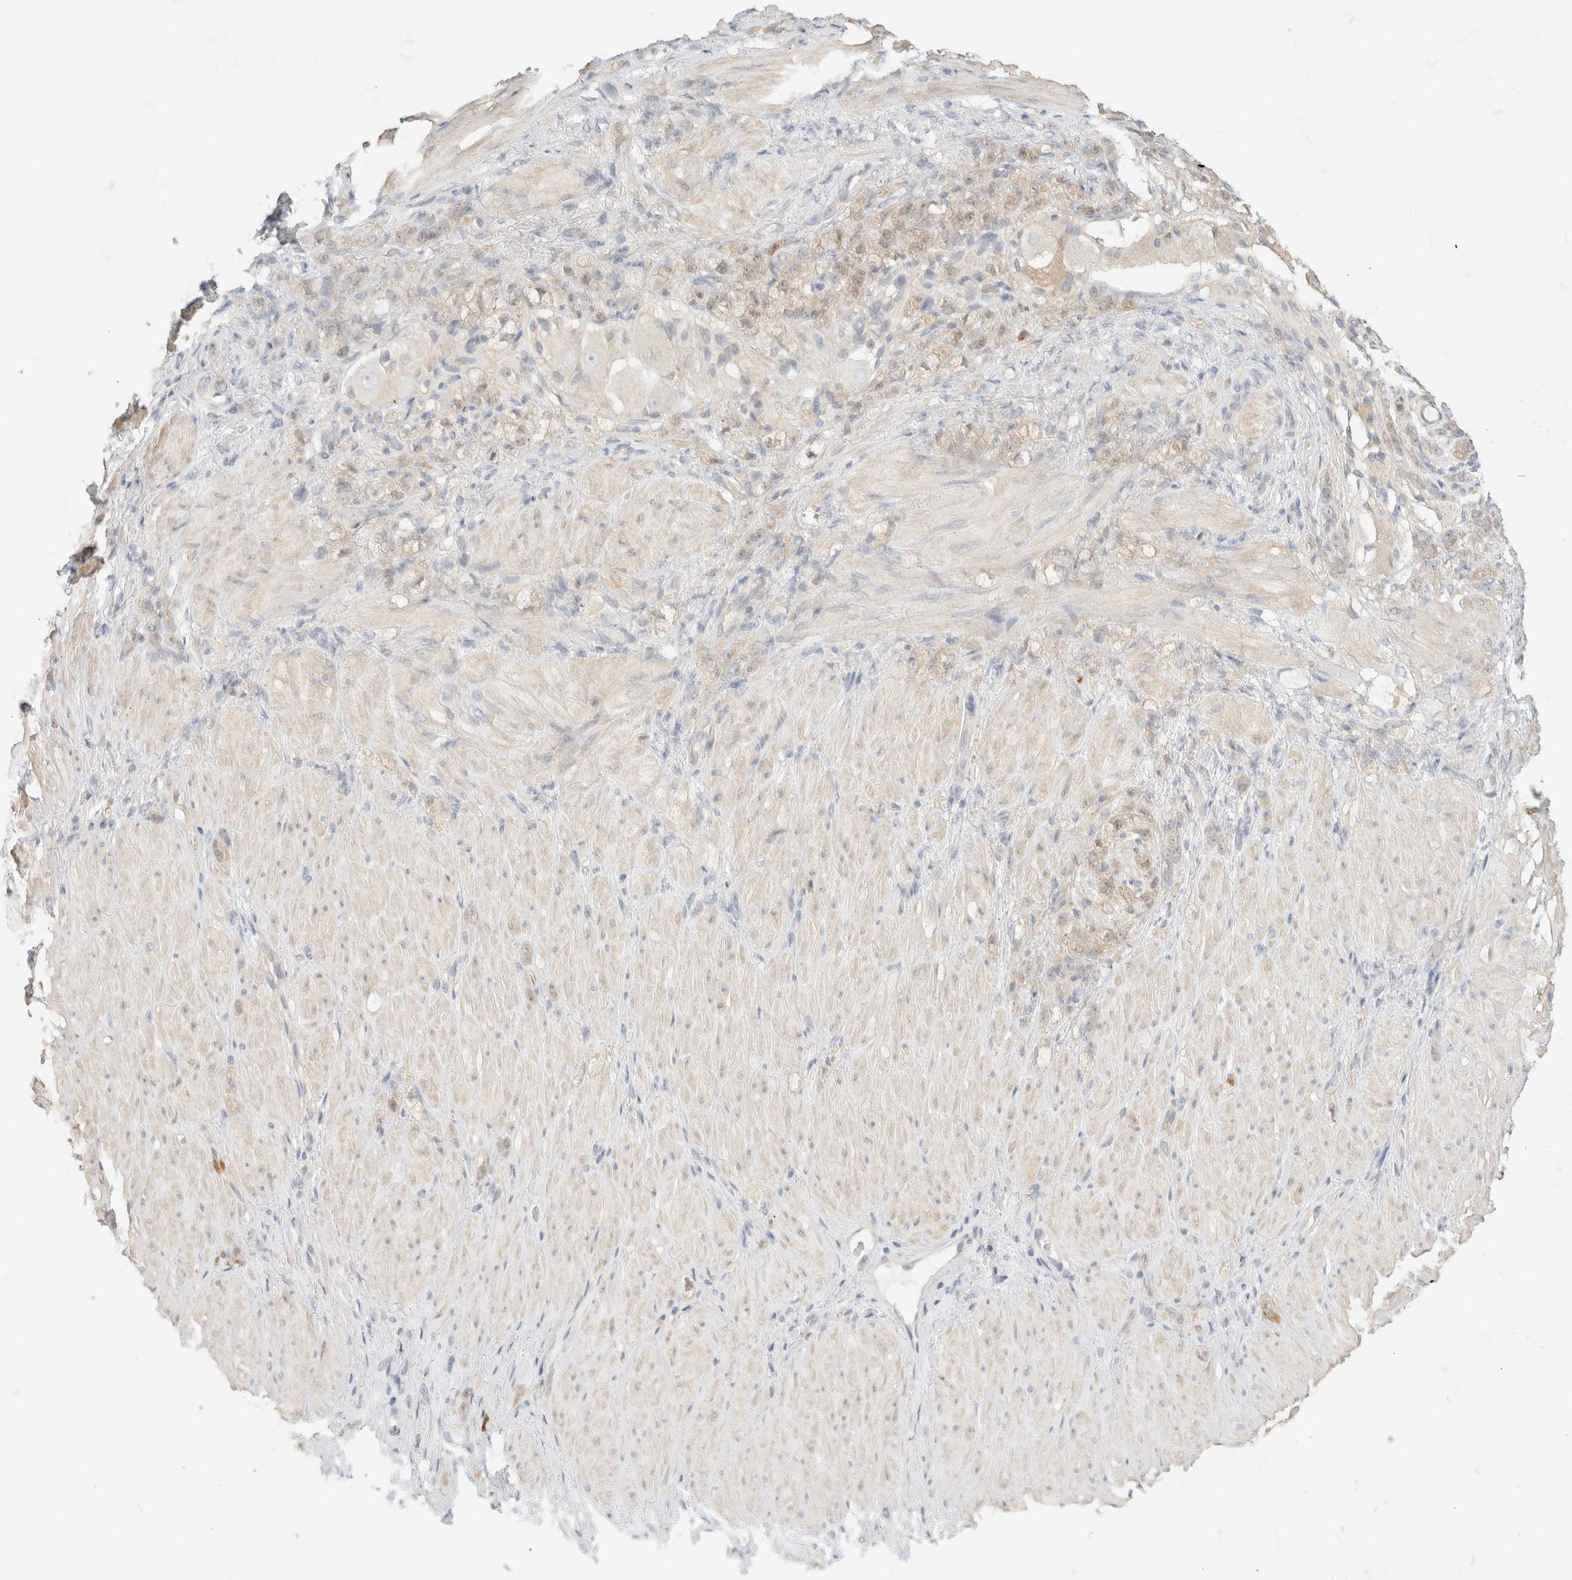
{"staining": {"intensity": "weak", "quantity": "25%-75%", "location": "cytoplasmic/membranous"}, "tissue": "stomach cancer", "cell_type": "Tumor cells", "image_type": "cancer", "snomed": [{"axis": "morphology", "description": "Normal tissue, NOS"}, {"axis": "morphology", "description": "Adenocarcinoma, NOS"}, {"axis": "topography", "description": "Stomach"}], "caption": "Human stomach adenocarcinoma stained with a protein marker shows weak staining in tumor cells.", "gene": "GPI", "patient": {"sex": "male", "age": 82}}